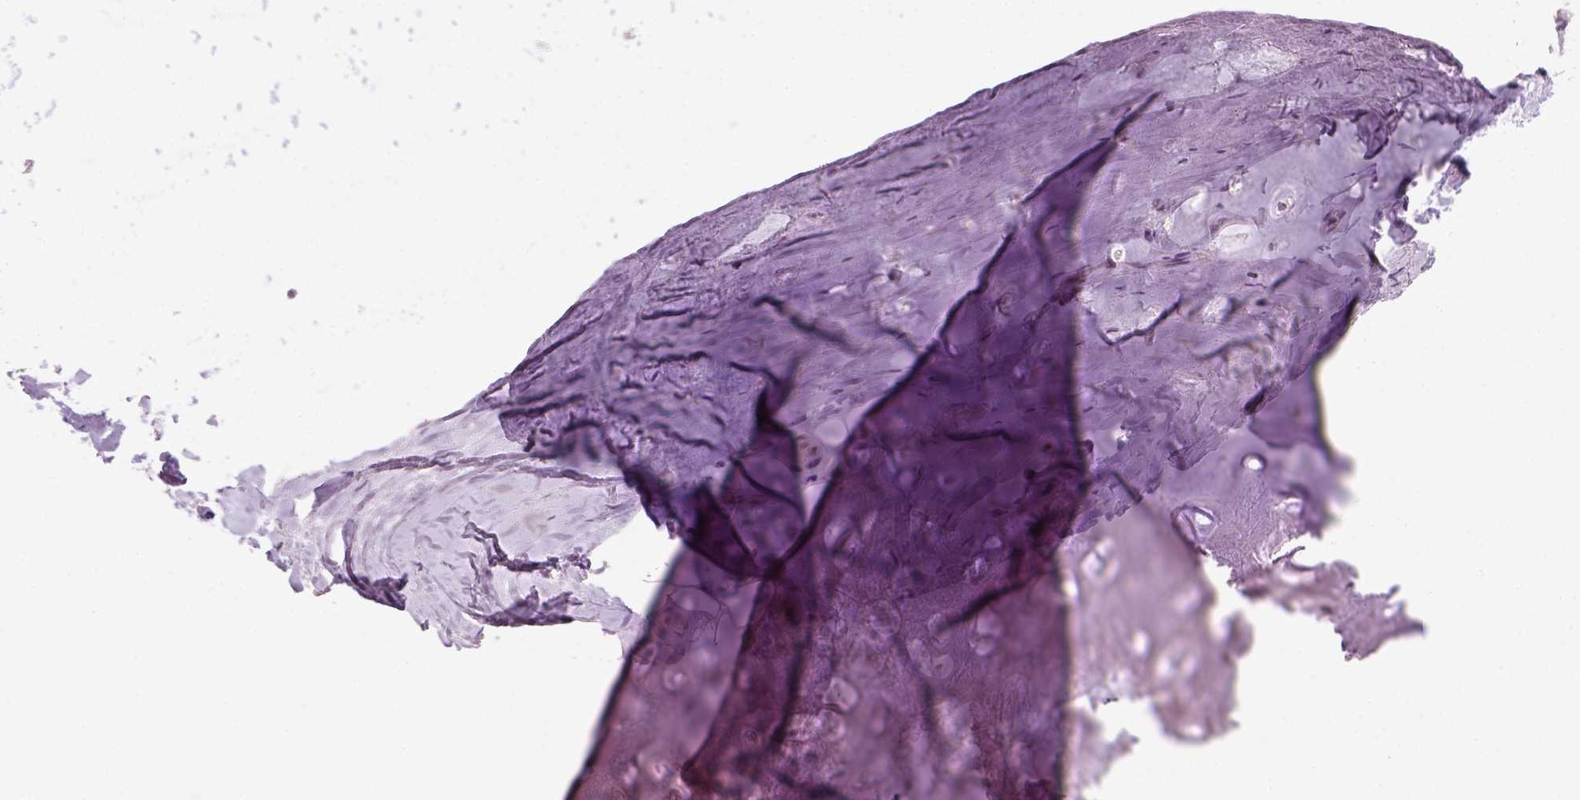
{"staining": {"intensity": "negative", "quantity": "none", "location": "none"}, "tissue": "adipose tissue", "cell_type": "Adipocytes", "image_type": "normal", "snomed": [{"axis": "morphology", "description": "Normal tissue, NOS"}, {"axis": "topography", "description": "Cartilage tissue"}], "caption": "Adipocytes show no significant protein staining in benign adipose tissue.", "gene": "GFI1B", "patient": {"sex": "male", "age": 57}}